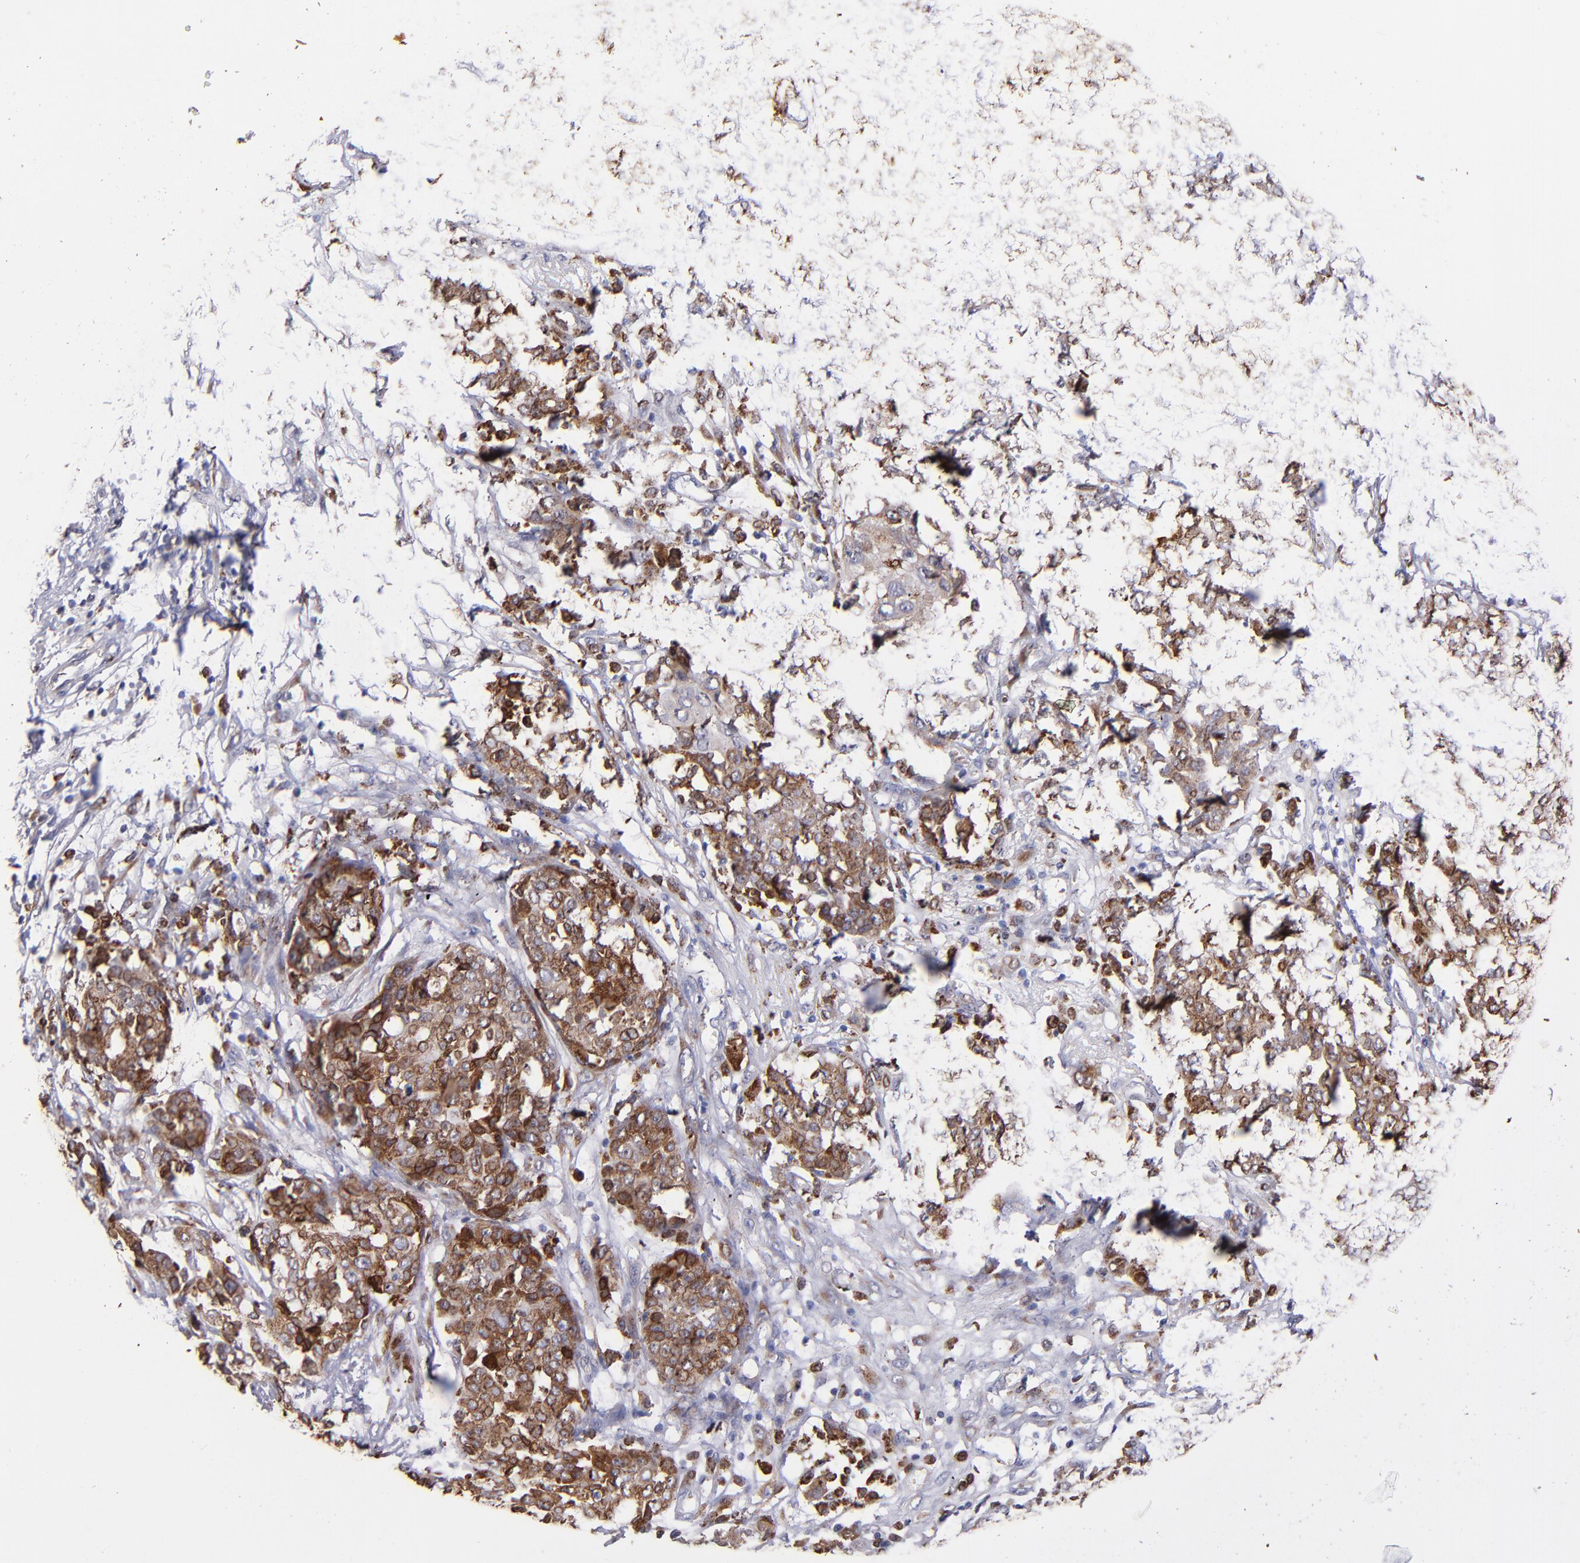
{"staining": {"intensity": "strong", "quantity": ">75%", "location": "cytoplasmic/membranous"}, "tissue": "ovarian cancer", "cell_type": "Tumor cells", "image_type": "cancer", "snomed": [{"axis": "morphology", "description": "Cystadenocarcinoma, serous, NOS"}, {"axis": "topography", "description": "Soft tissue"}, {"axis": "topography", "description": "Ovary"}], "caption": "A high amount of strong cytoplasmic/membranous positivity is seen in about >75% of tumor cells in ovarian cancer (serous cystadenocarcinoma) tissue. Using DAB (3,3'-diaminobenzidine) (brown) and hematoxylin (blue) stains, captured at high magnification using brightfield microscopy.", "gene": "PTGS1", "patient": {"sex": "female", "age": 57}}